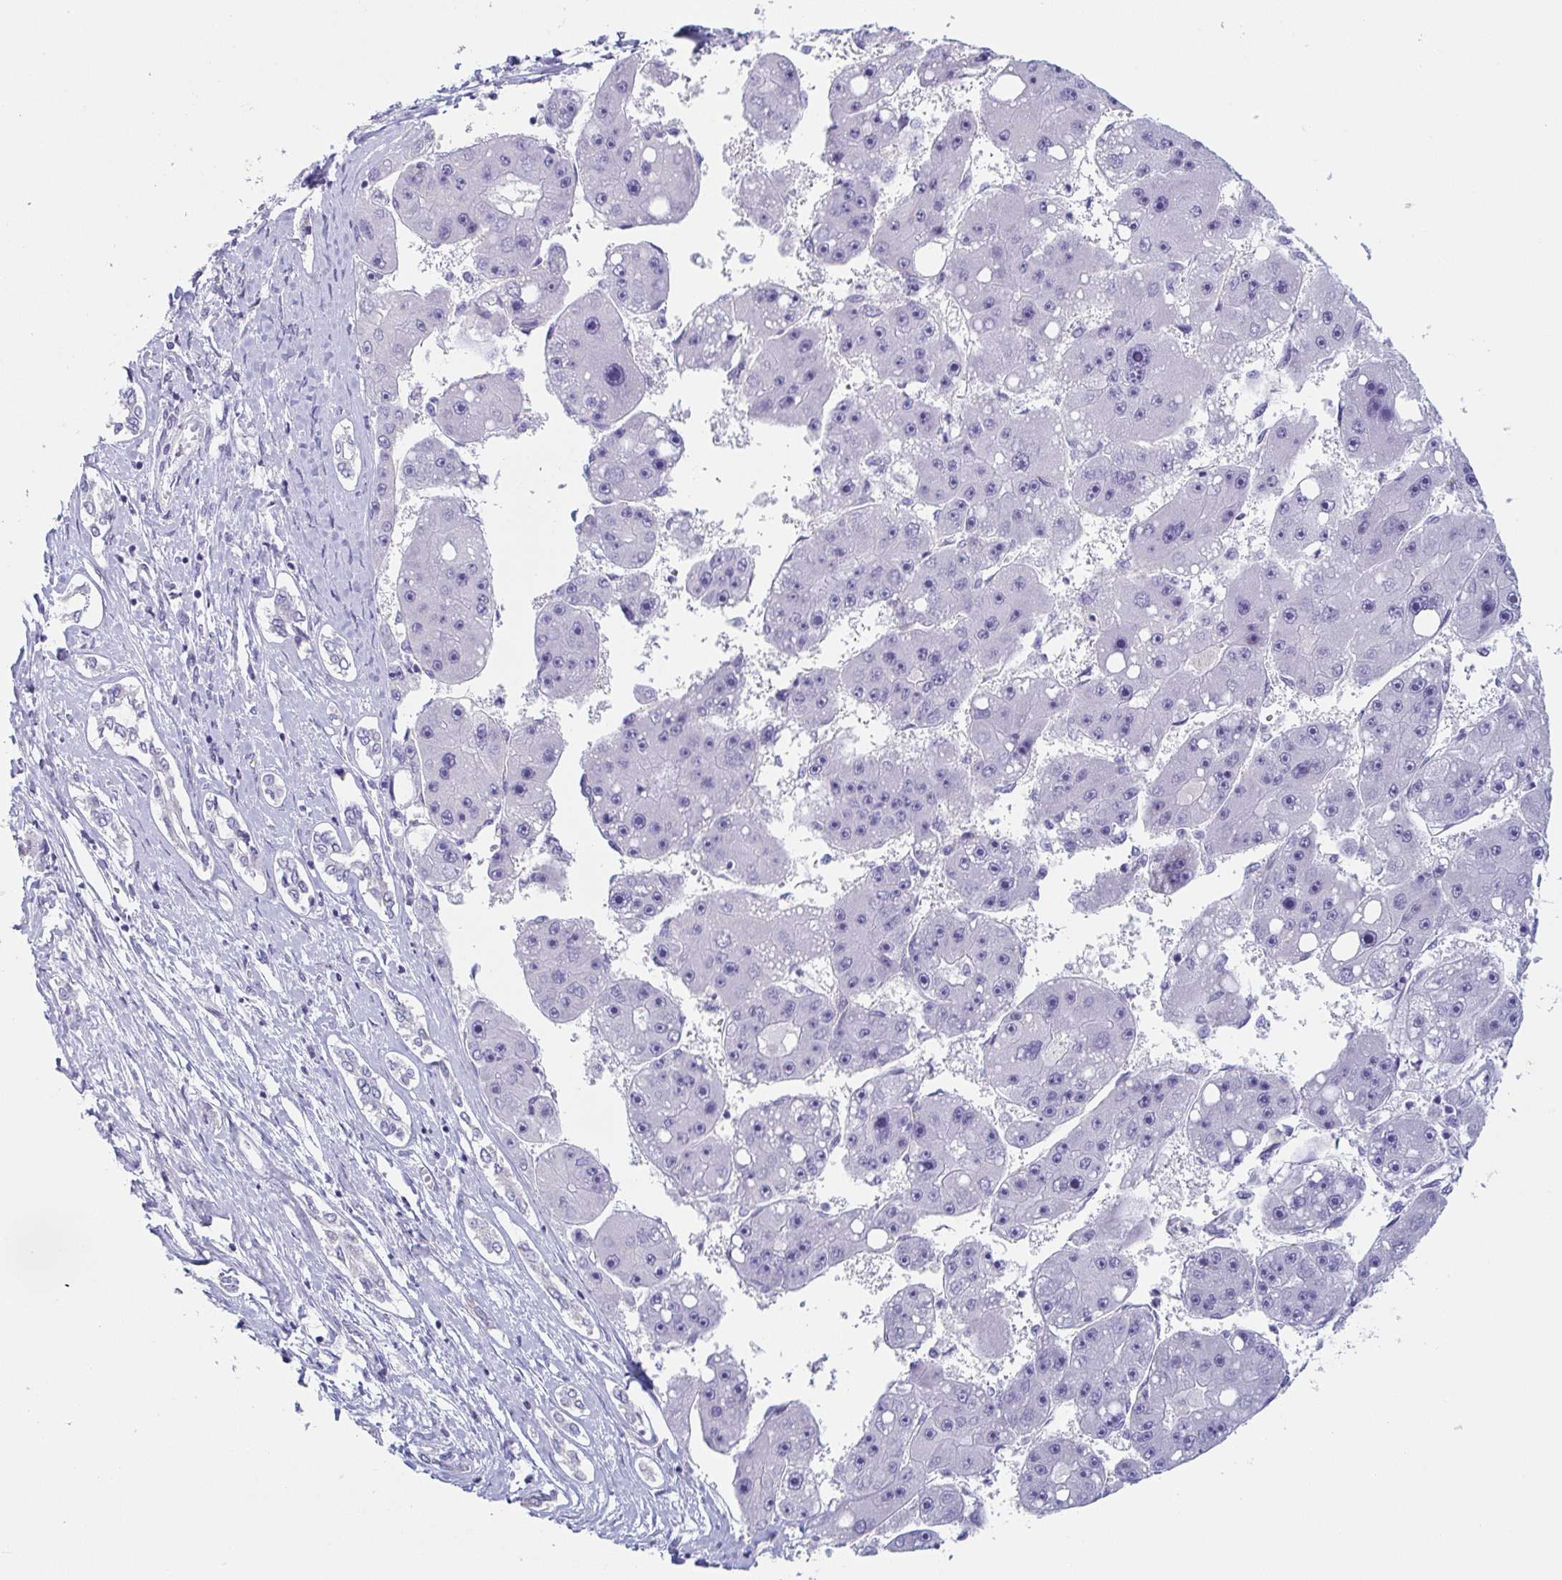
{"staining": {"intensity": "negative", "quantity": "none", "location": "none"}, "tissue": "liver cancer", "cell_type": "Tumor cells", "image_type": "cancer", "snomed": [{"axis": "morphology", "description": "Carcinoma, Hepatocellular, NOS"}, {"axis": "topography", "description": "Liver"}], "caption": "Tumor cells show no significant protein expression in hepatocellular carcinoma (liver).", "gene": "PRR27", "patient": {"sex": "female", "age": 61}}